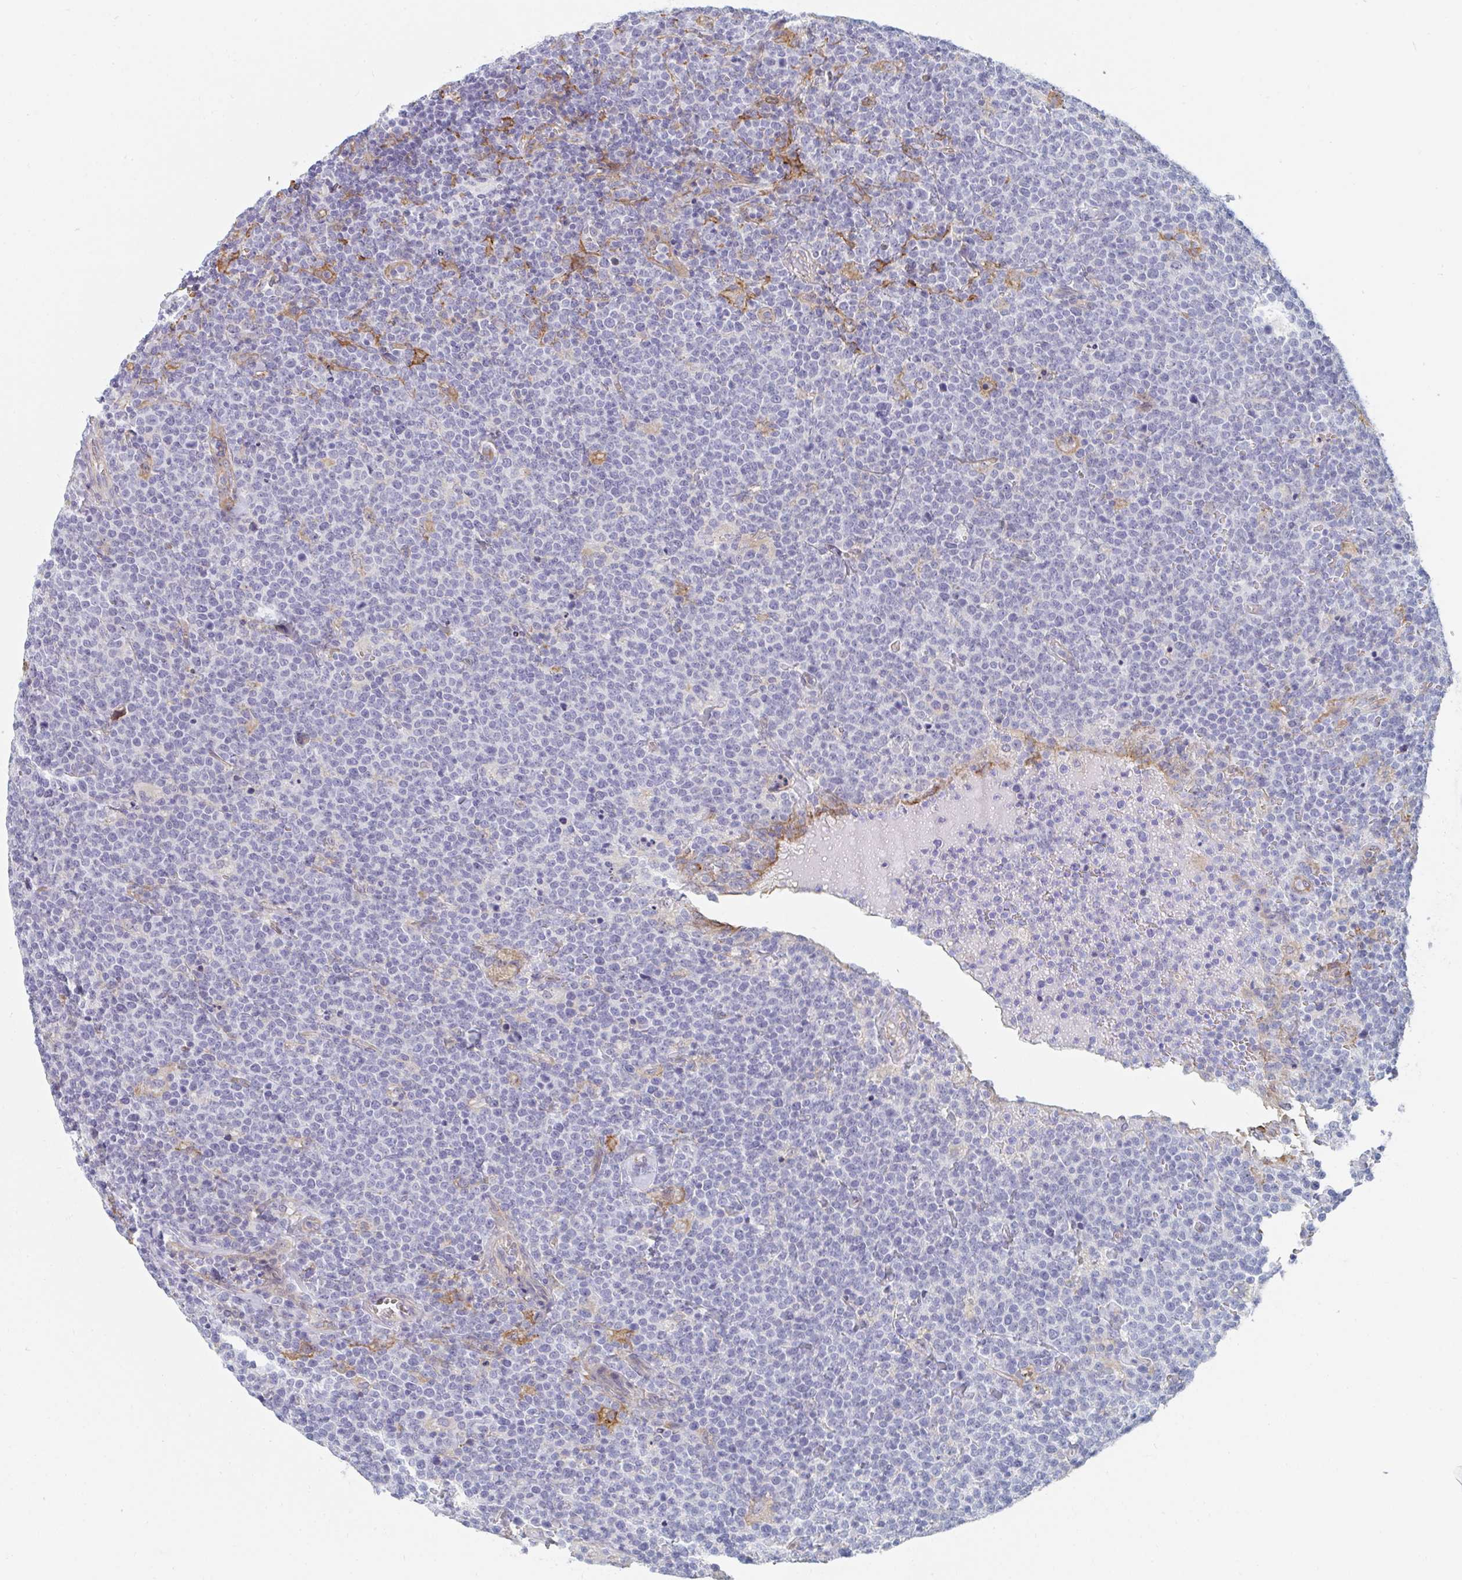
{"staining": {"intensity": "negative", "quantity": "none", "location": "none"}, "tissue": "lymphoma", "cell_type": "Tumor cells", "image_type": "cancer", "snomed": [{"axis": "morphology", "description": "Malignant lymphoma, non-Hodgkin's type, High grade"}, {"axis": "topography", "description": "Lymph node"}], "caption": "DAB (3,3'-diaminobenzidine) immunohistochemical staining of lymphoma shows no significant positivity in tumor cells.", "gene": "DAB2", "patient": {"sex": "male", "age": 61}}